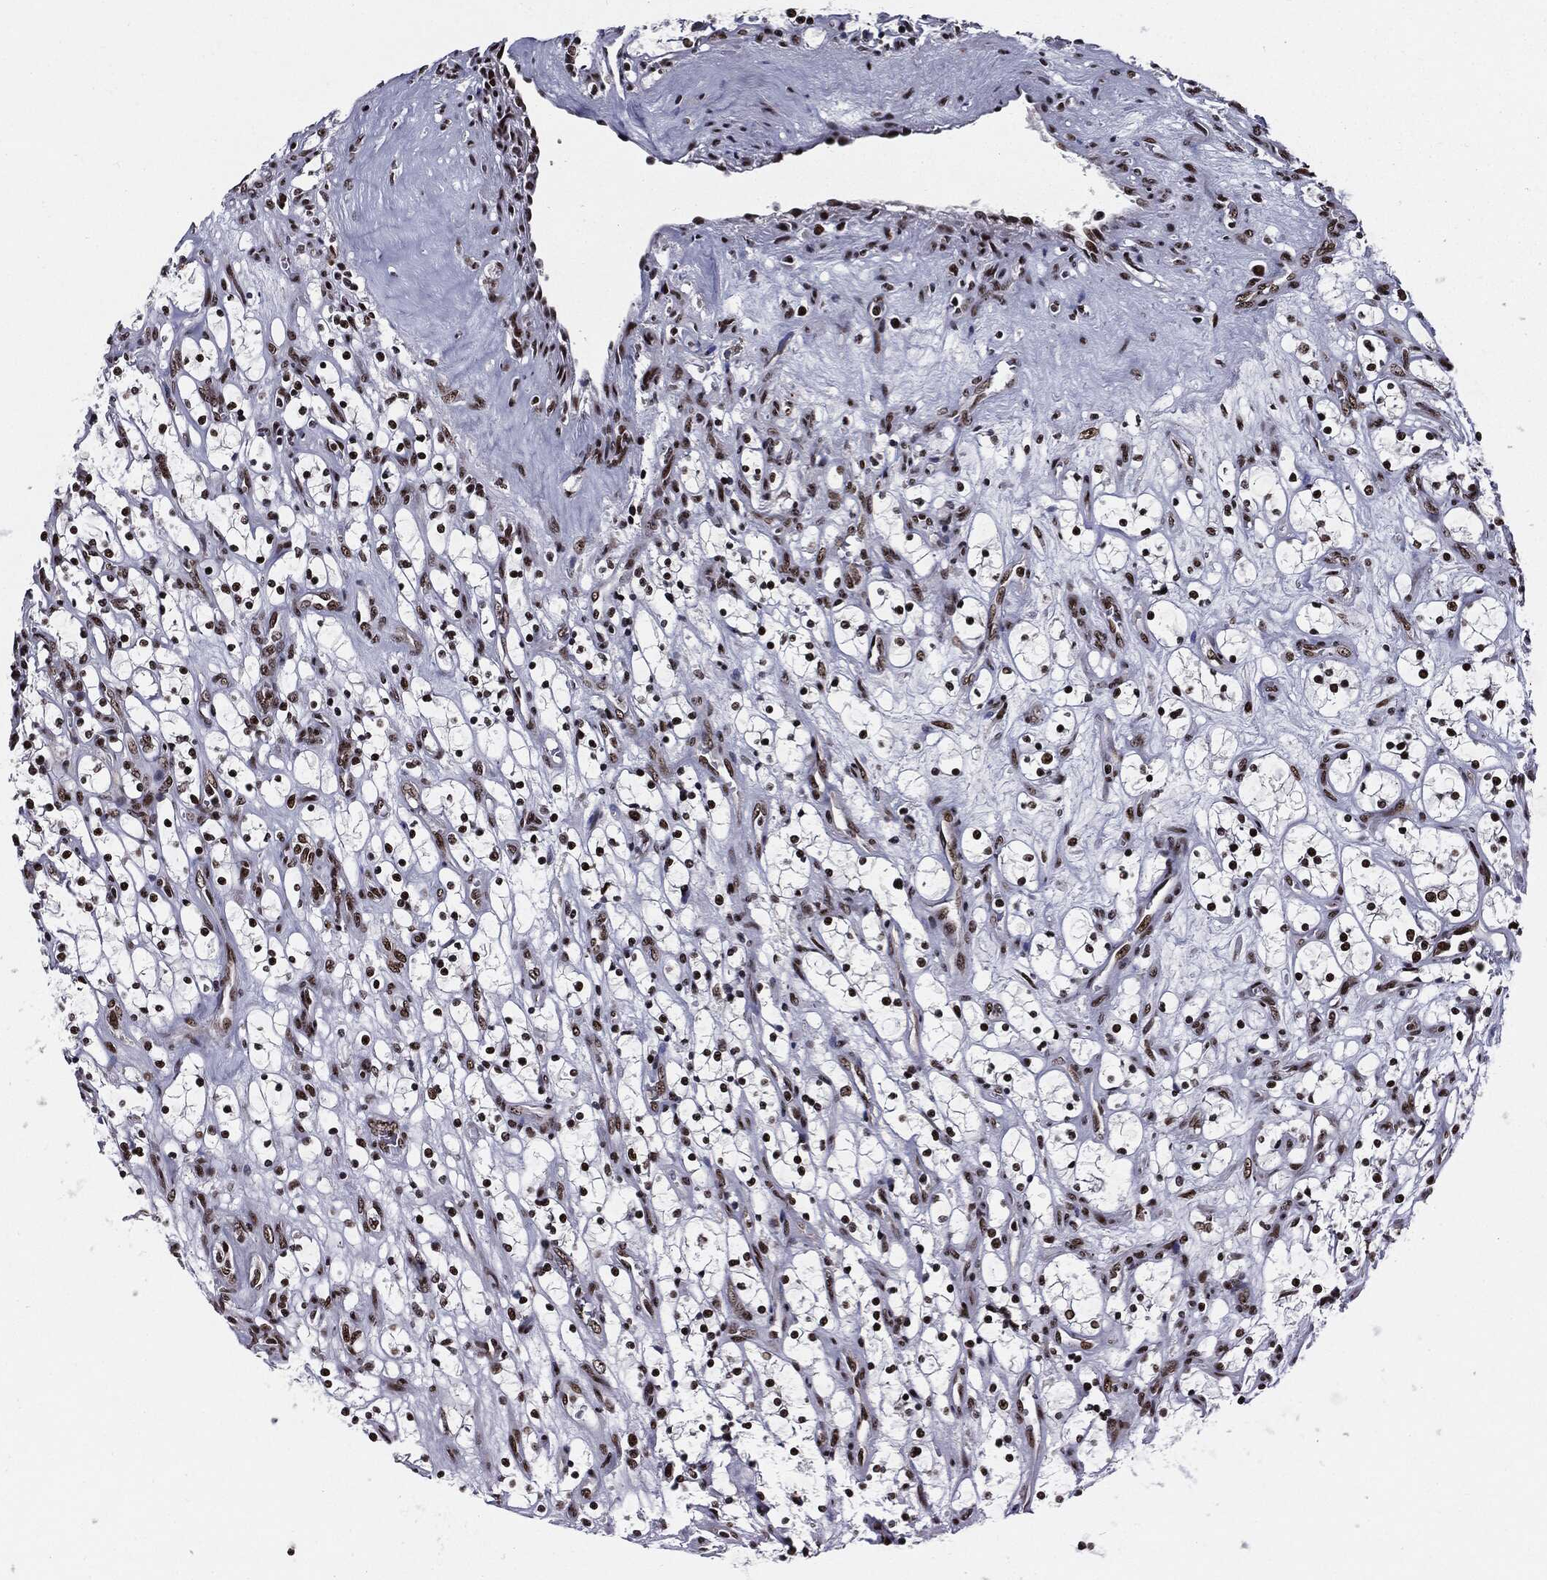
{"staining": {"intensity": "strong", "quantity": "25%-75%", "location": "nuclear"}, "tissue": "renal cancer", "cell_type": "Tumor cells", "image_type": "cancer", "snomed": [{"axis": "morphology", "description": "Adenocarcinoma, NOS"}, {"axis": "topography", "description": "Kidney"}], "caption": "Protein expression analysis of human renal cancer reveals strong nuclear staining in about 25%-75% of tumor cells. Nuclei are stained in blue.", "gene": "ZFP91", "patient": {"sex": "female", "age": 69}}